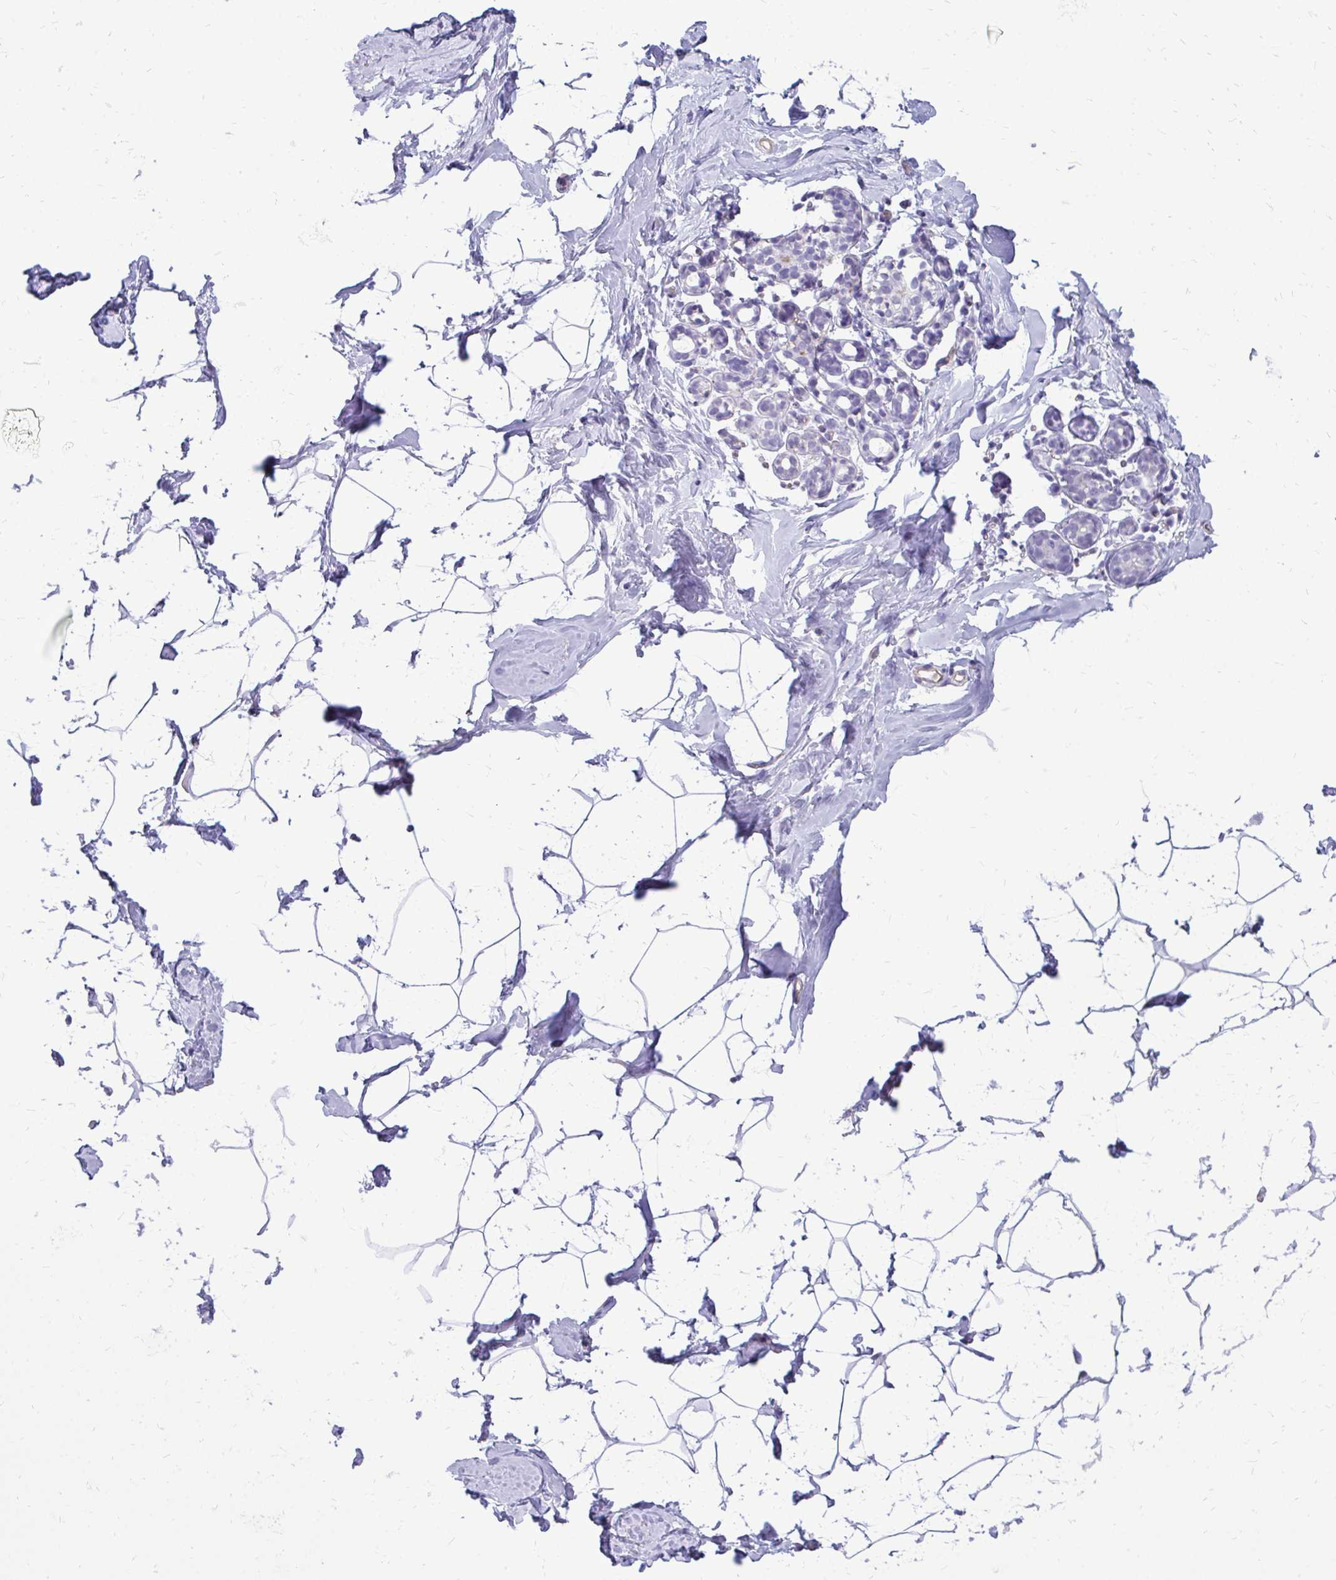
{"staining": {"intensity": "negative", "quantity": "none", "location": "none"}, "tissue": "breast", "cell_type": "Adipocytes", "image_type": "normal", "snomed": [{"axis": "morphology", "description": "Normal tissue, NOS"}, {"axis": "topography", "description": "Breast"}], "caption": "An immunohistochemistry image of benign breast is shown. There is no staining in adipocytes of breast. (DAB (3,3'-diaminobenzidine) immunohistochemistry visualized using brightfield microscopy, high magnification).", "gene": "FABP3", "patient": {"sex": "female", "age": 32}}